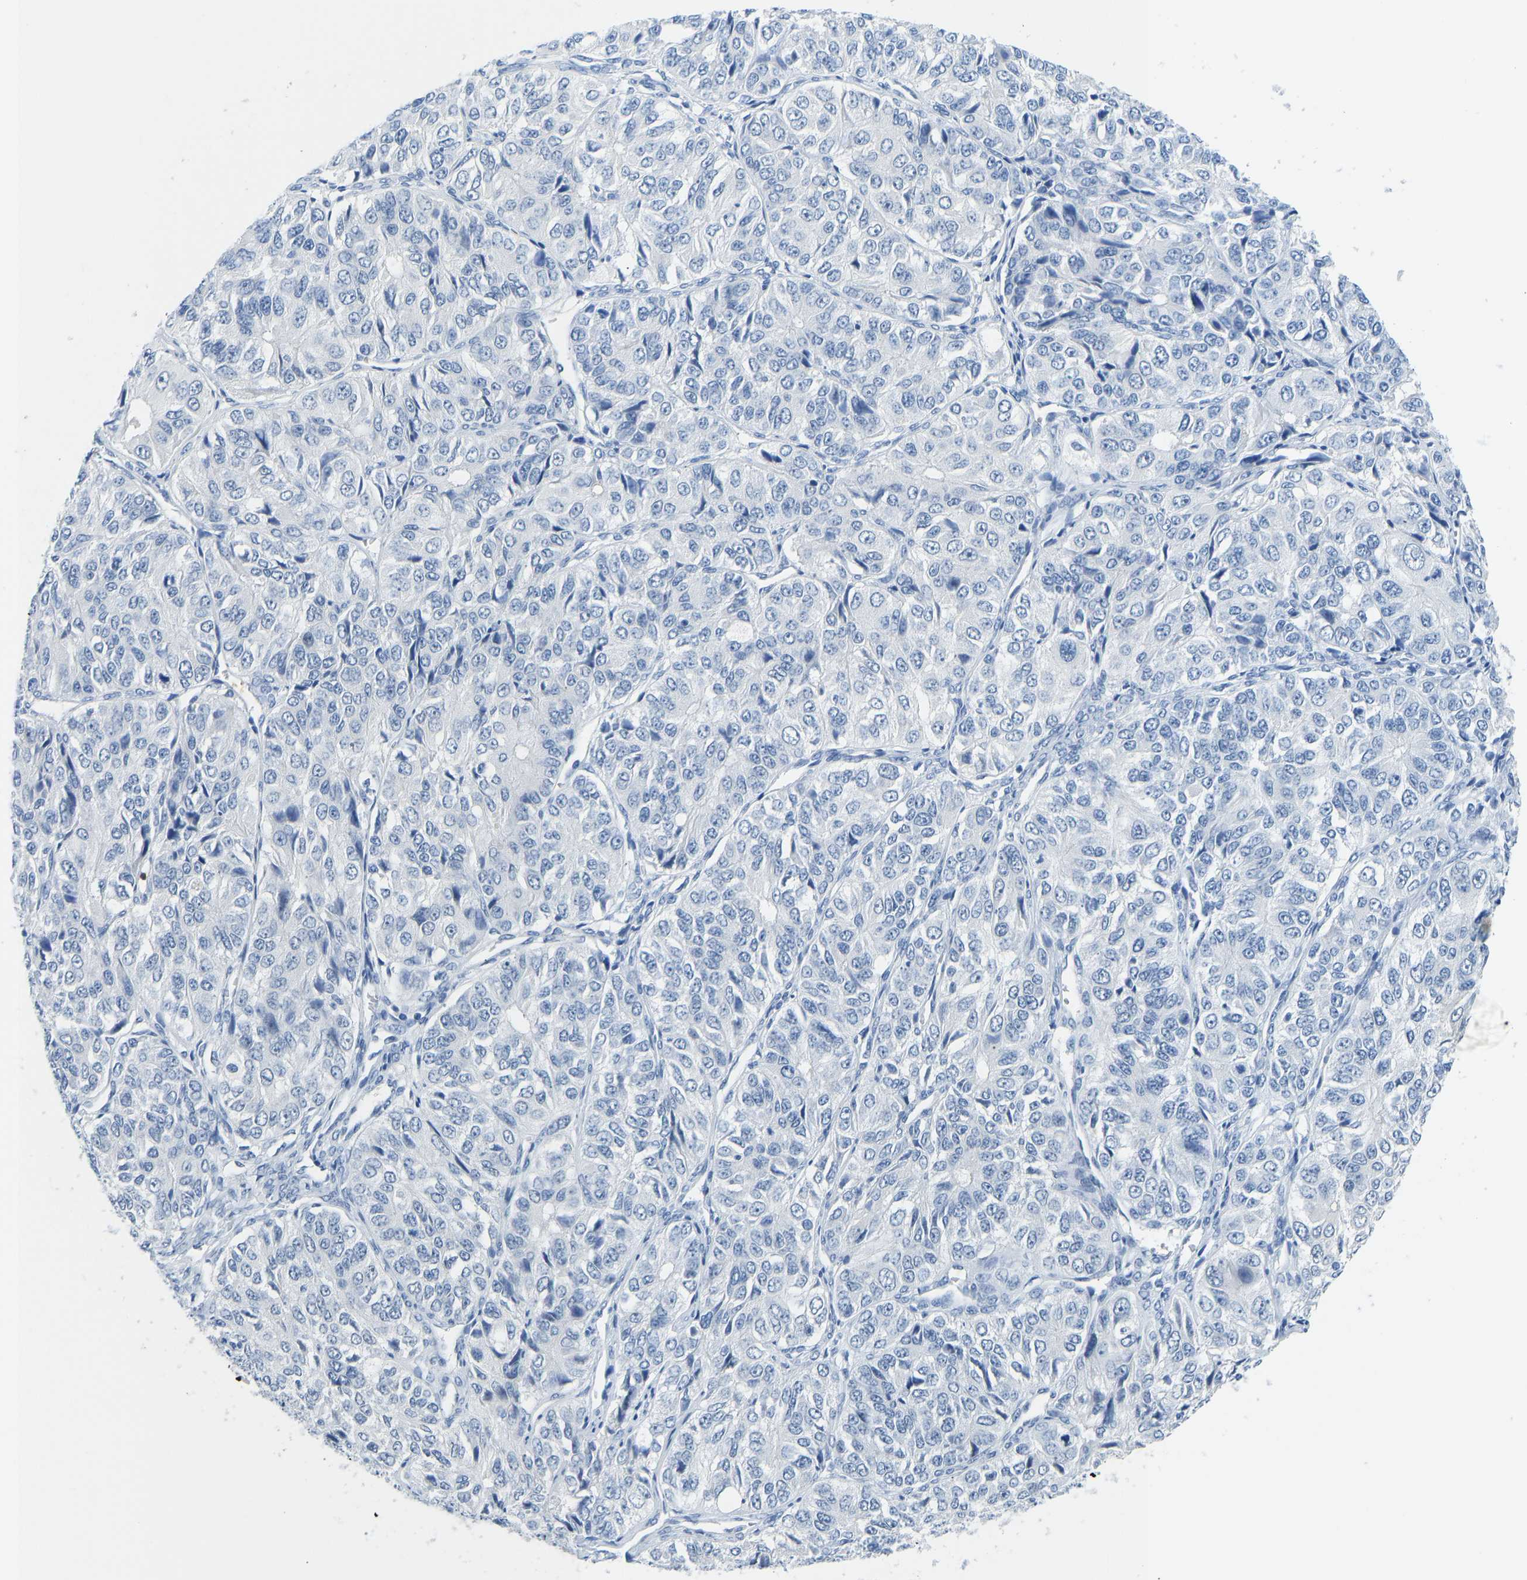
{"staining": {"intensity": "negative", "quantity": "none", "location": "none"}, "tissue": "ovarian cancer", "cell_type": "Tumor cells", "image_type": "cancer", "snomed": [{"axis": "morphology", "description": "Carcinoma, endometroid"}, {"axis": "topography", "description": "Ovary"}], "caption": "Tumor cells show no significant positivity in ovarian cancer.", "gene": "TXNDC2", "patient": {"sex": "female", "age": 51}}